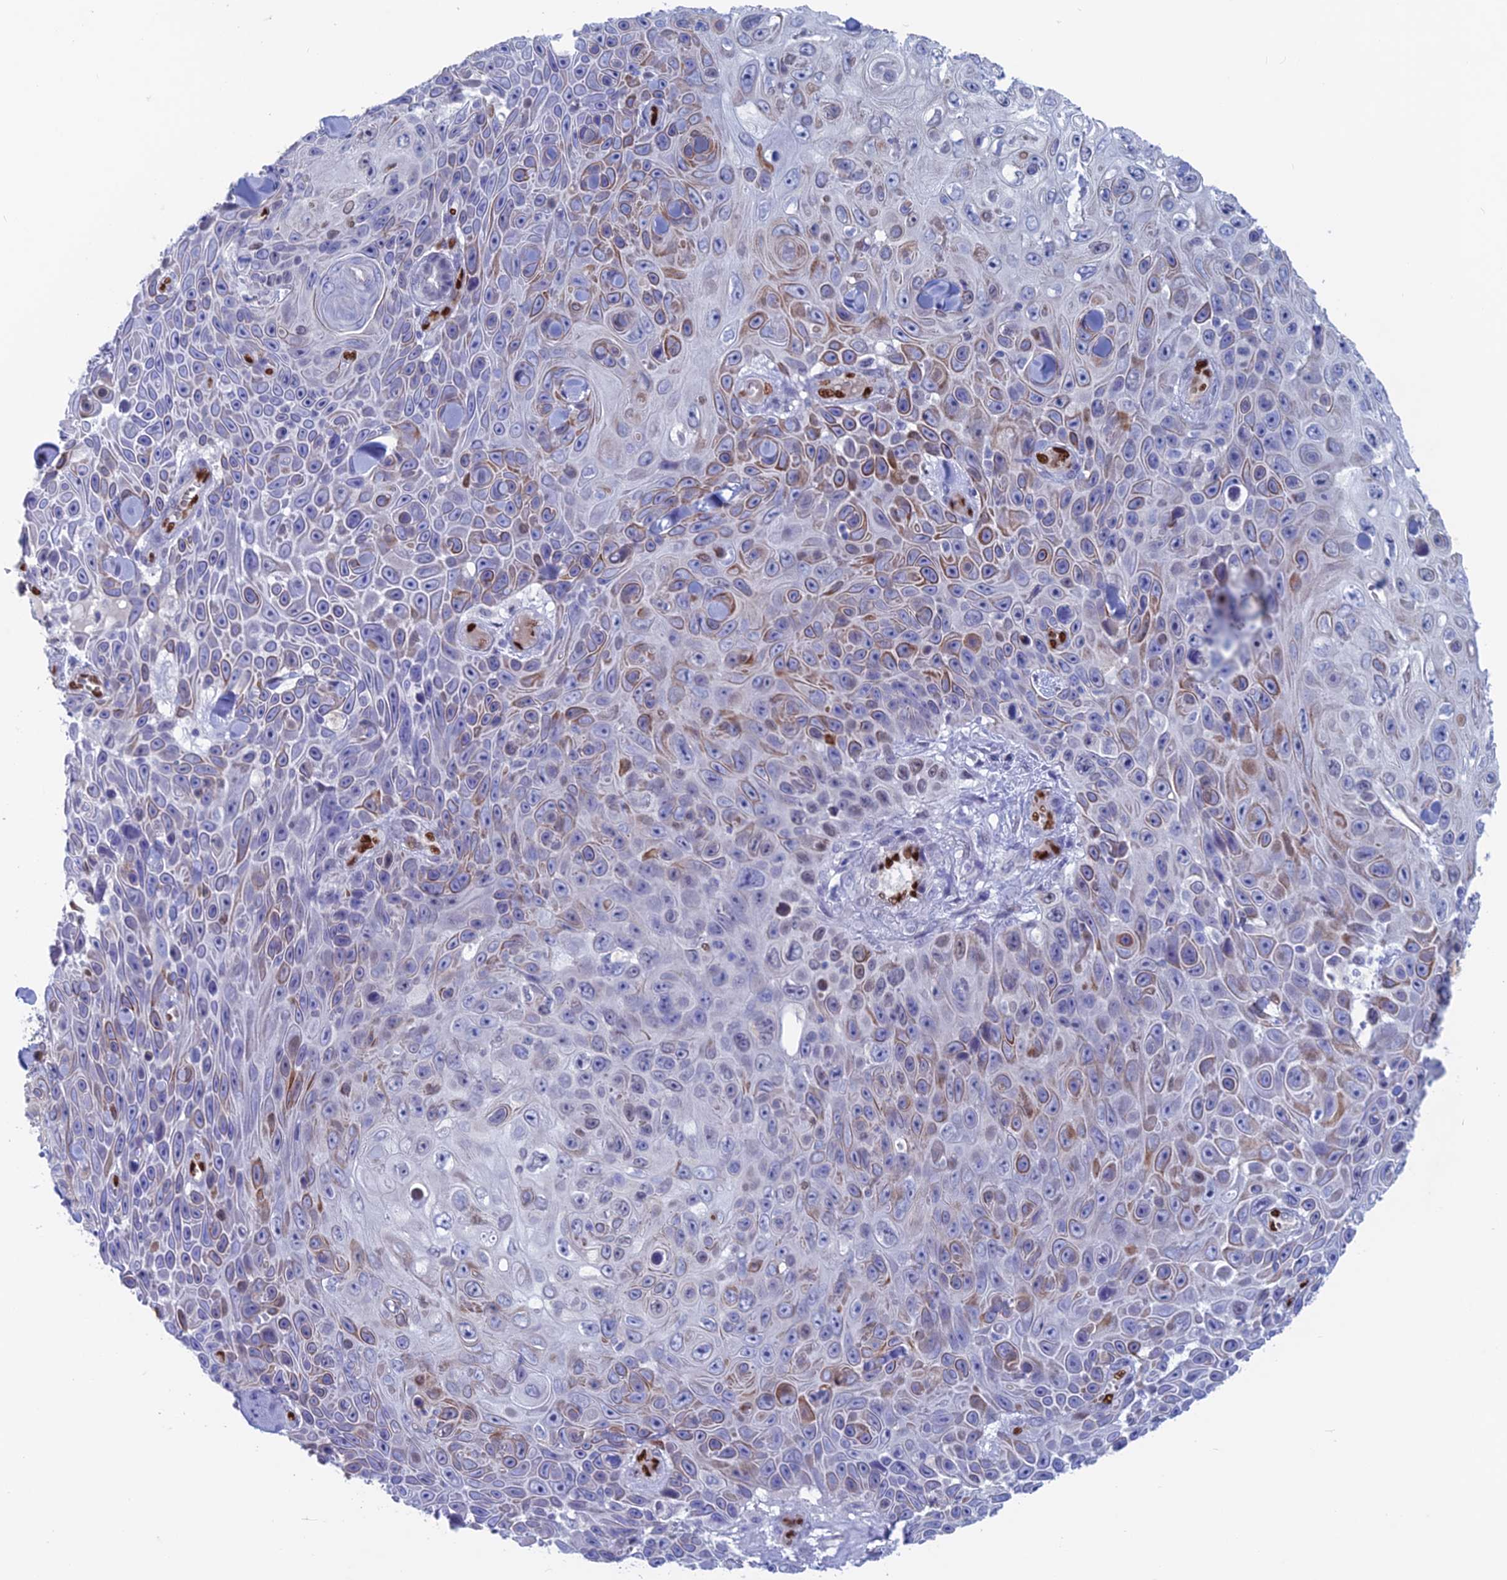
{"staining": {"intensity": "moderate", "quantity": "<25%", "location": "cytoplasmic/membranous"}, "tissue": "skin cancer", "cell_type": "Tumor cells", "image_type": "cancer", "snomed": [{"axis": "morphology", "description": "Squamous cell carcinoma, NOS"}, {"axis": "topography", "description": "Skin"}], "caption": "IHC staining of skin cancer (squamous cell carcinoma), which reveals low levels of moderate cytoplasmic/membranous expression in about <25% of tumor cells indicating moderate cytoplasmic/membranous protein expression. The staining was performed using DAB (3,3'-diaminobenzidine) (brown) for protein detection and nuclei were counterstained in hematoxylin (blue).", "gene": "NOL4L", "patient": {"sex": "male", "age": 82}}